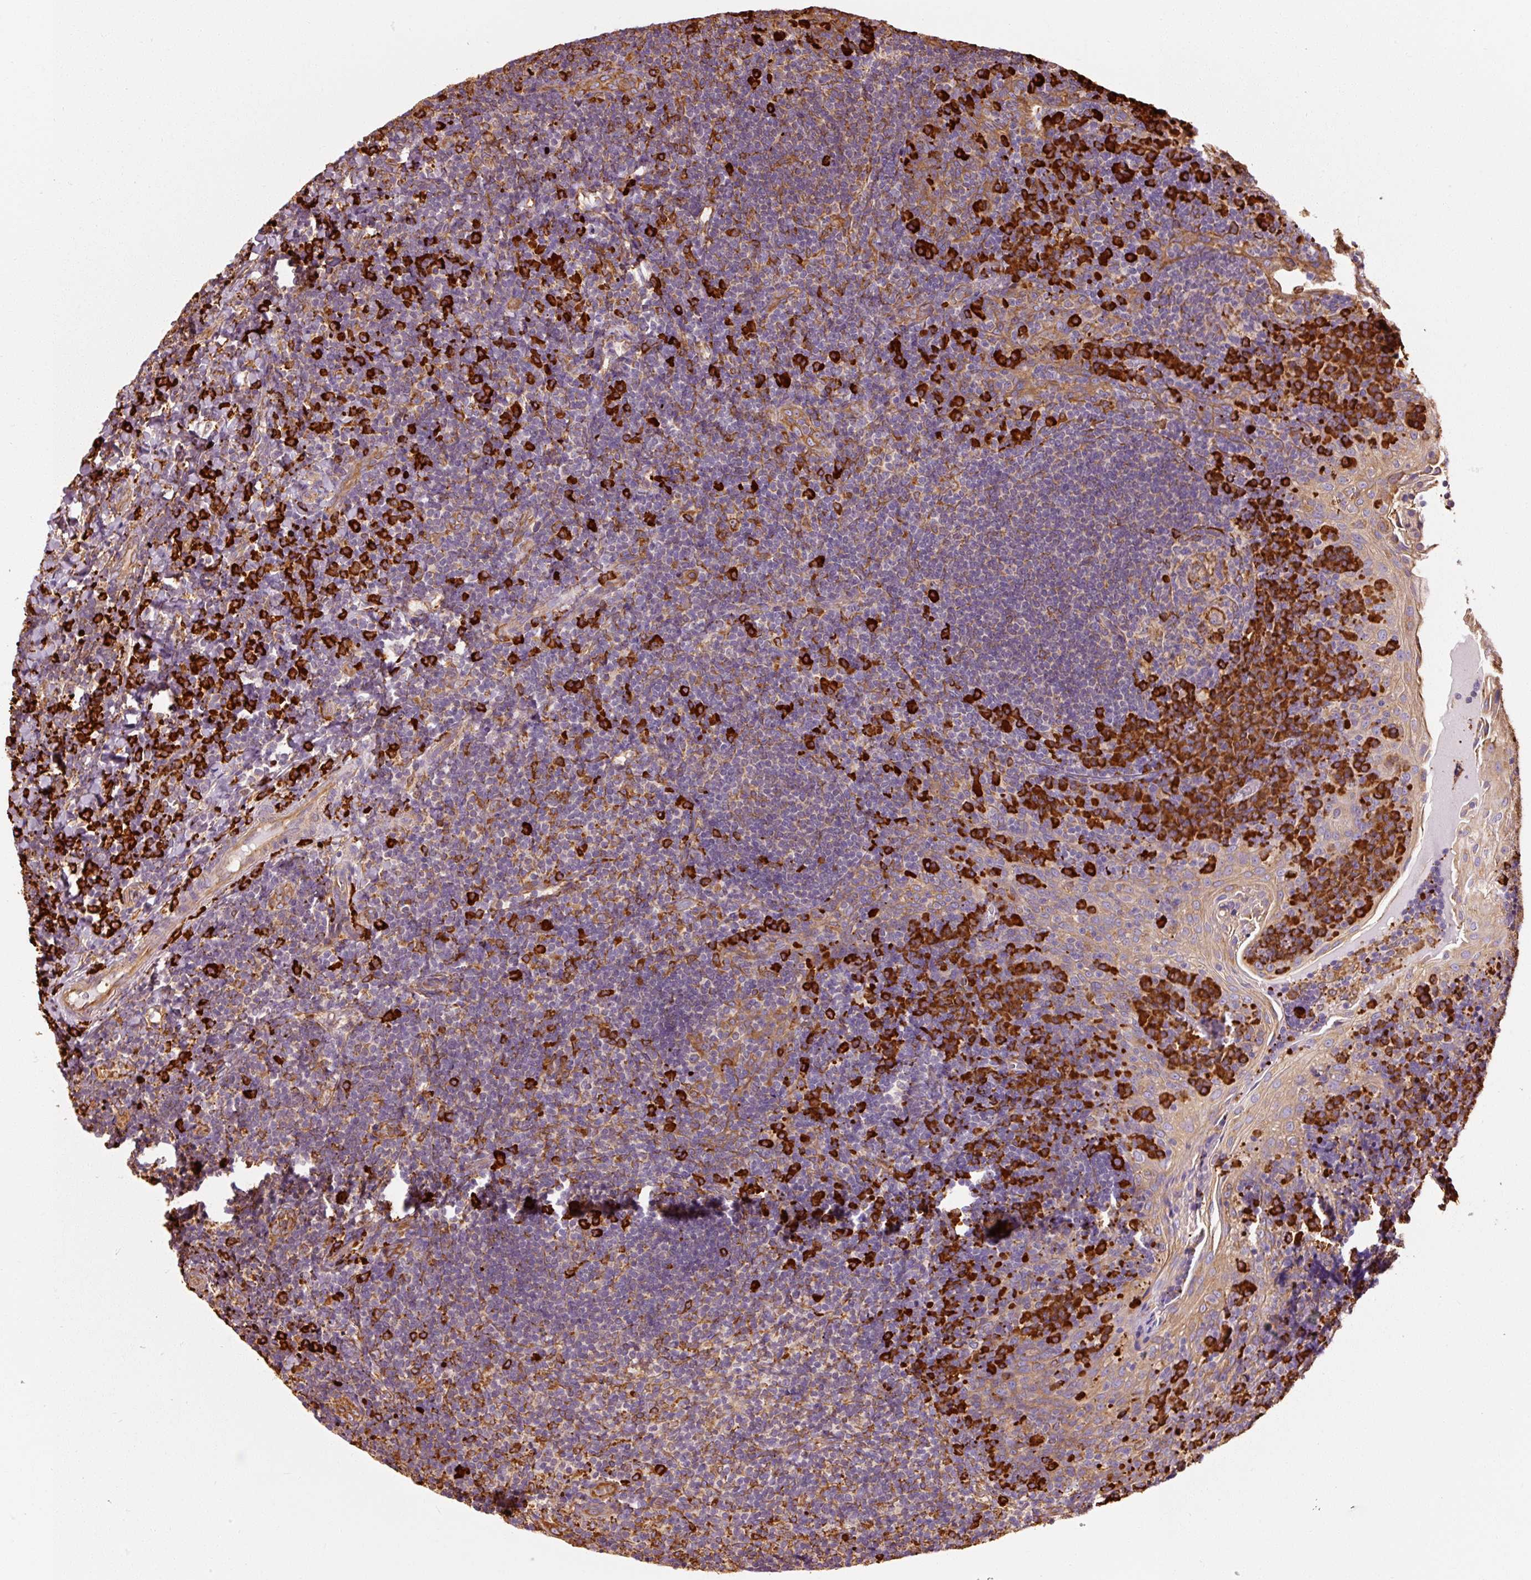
{"staining": {"intensity": "strong", "quantity": "<25%", "location": "cytoplasmic/membranous"}, "tissue": "tonsil", "cell_type": "Germinal center cells", "image_type": "normal", "snomed": [{"axis": "morphology", "description": "Normal tissue, NOS"}, {"axis": "topography", "description": "Tonsil"}], "caption": "Immunohistochemical staining of normal tonsil shows strong cytoplasmic/membranous protein positivity in approximately <25% of germinal center cells.", "gene": "ENSG00000256500", "patient": {"sex": "male", "age": 17}}